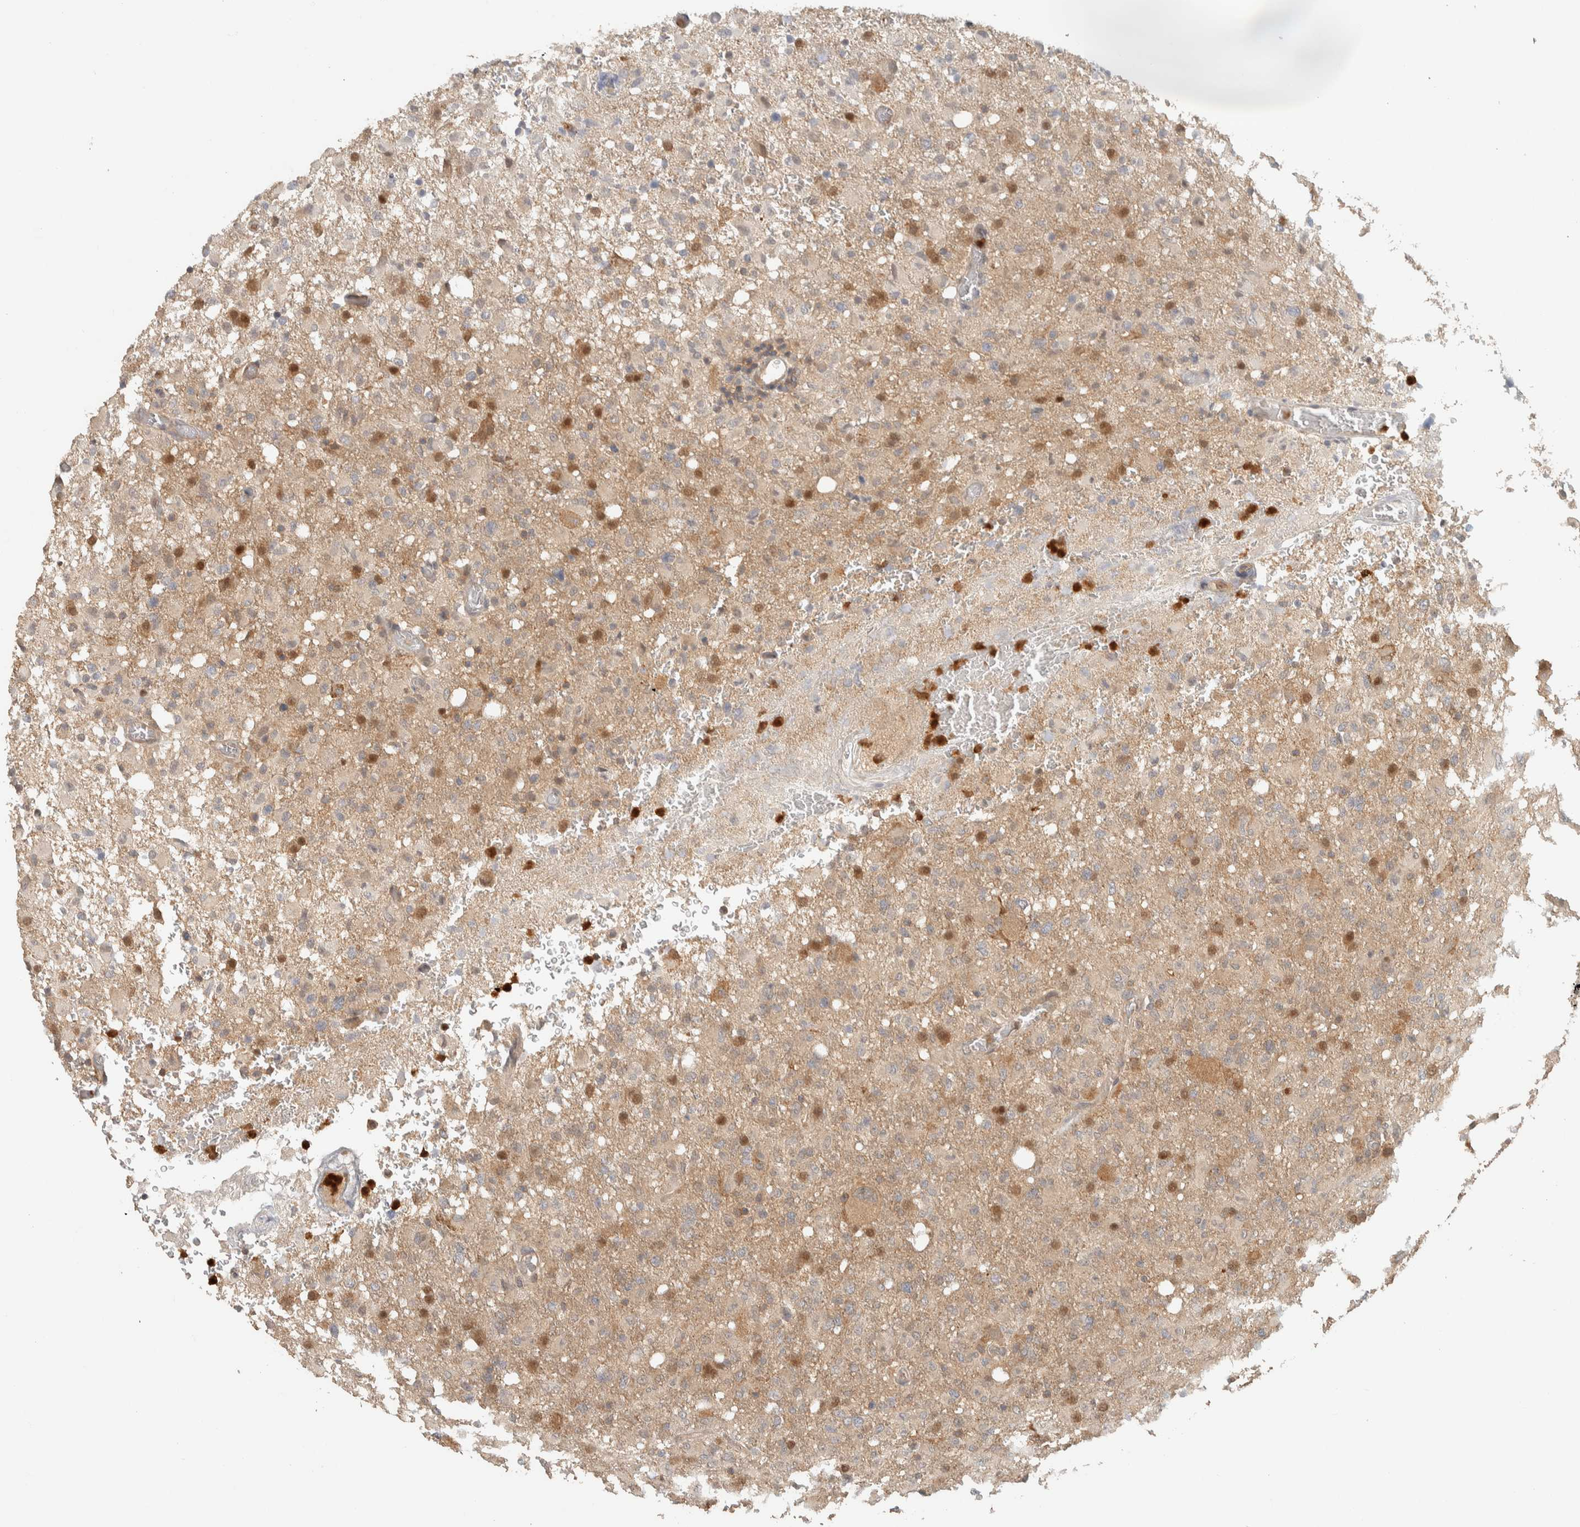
{"staining": {"intensity": "moderate", "quantity": "25%-75%", "location": "cytoplasmic/membranous,nuclear"}, "tissue": "glioma", "cell_type": "Tumor cells", "image_type": "cancer", "snomed": [{"axis": "morphology", "description": "Glioma, malignant, High grade"}, {"axis": "topography", "description": "Brain"}], "caption": "Protein expression analysis of human malignant glioma (high-grade) reveals moderate cytoplasmic/membranous and nuclear staining in about 25%-75% of tumor cells. (DAB = brown stain, brightfield microscopy at high magnification).", "gene": "ADSS2", "patient": {"sex": "female", "age": 57}}